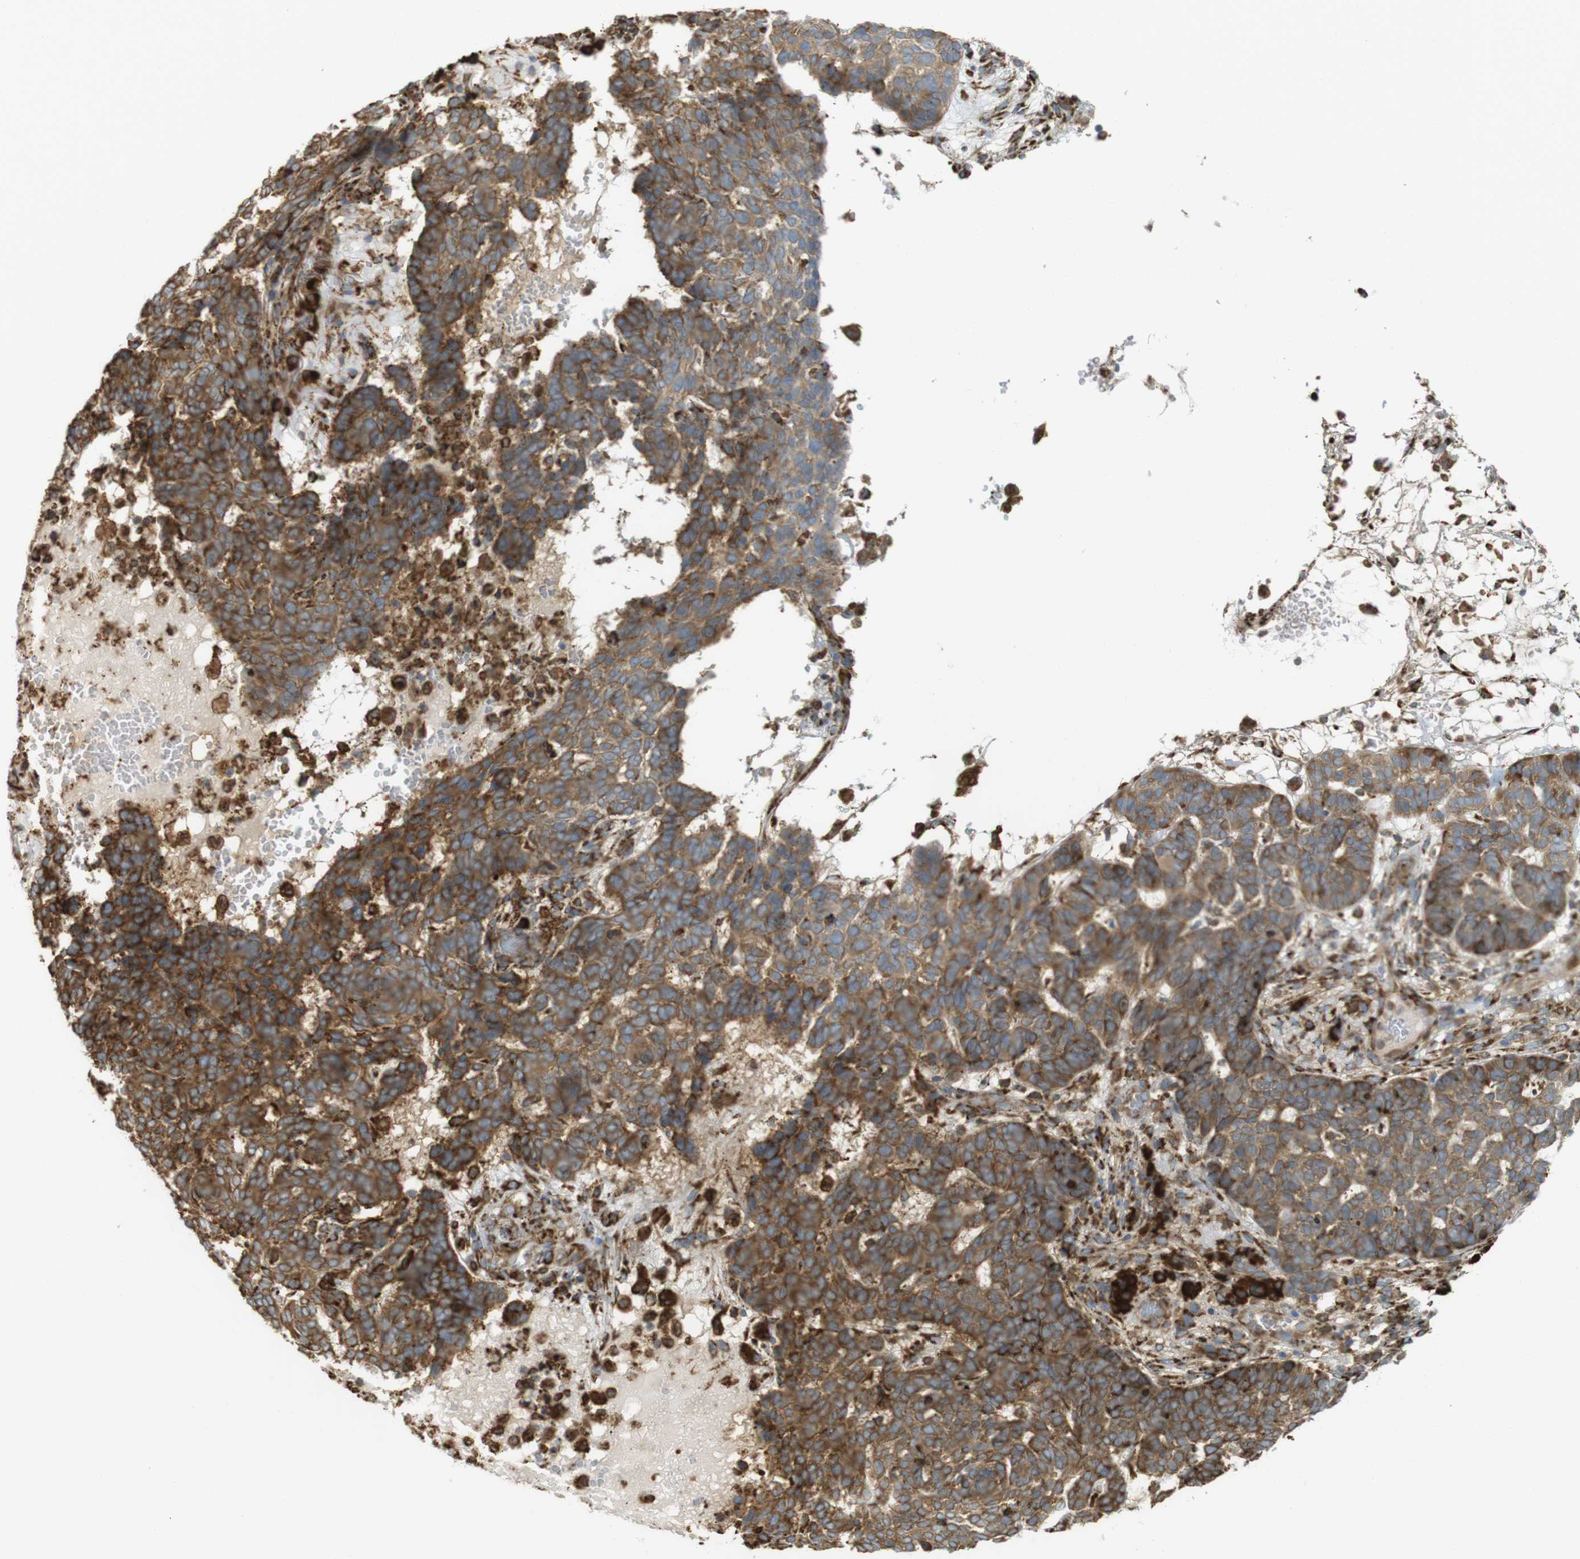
{"staining": {"intensity": "moderate", "quantity": ">75%", "location": "cytoplasmic/membranous"}, "tissue": "skin cancer", "cell_type": "Tumor cells", "image_type": "cancer", "snomed": [{"axis": "morphology", "description": "Basal cell carcinoma"}, {"axis": "topography", "description": "Skin"}], "caption": "Approximately >75% of tumor cells in skin cancer exhibit moderate cytoplasmic/membranous protein staining as visualized by brown immunohistochemical staining.", "gene": "MBOAT2", "patient": {"sex": "male", "age": 85}}